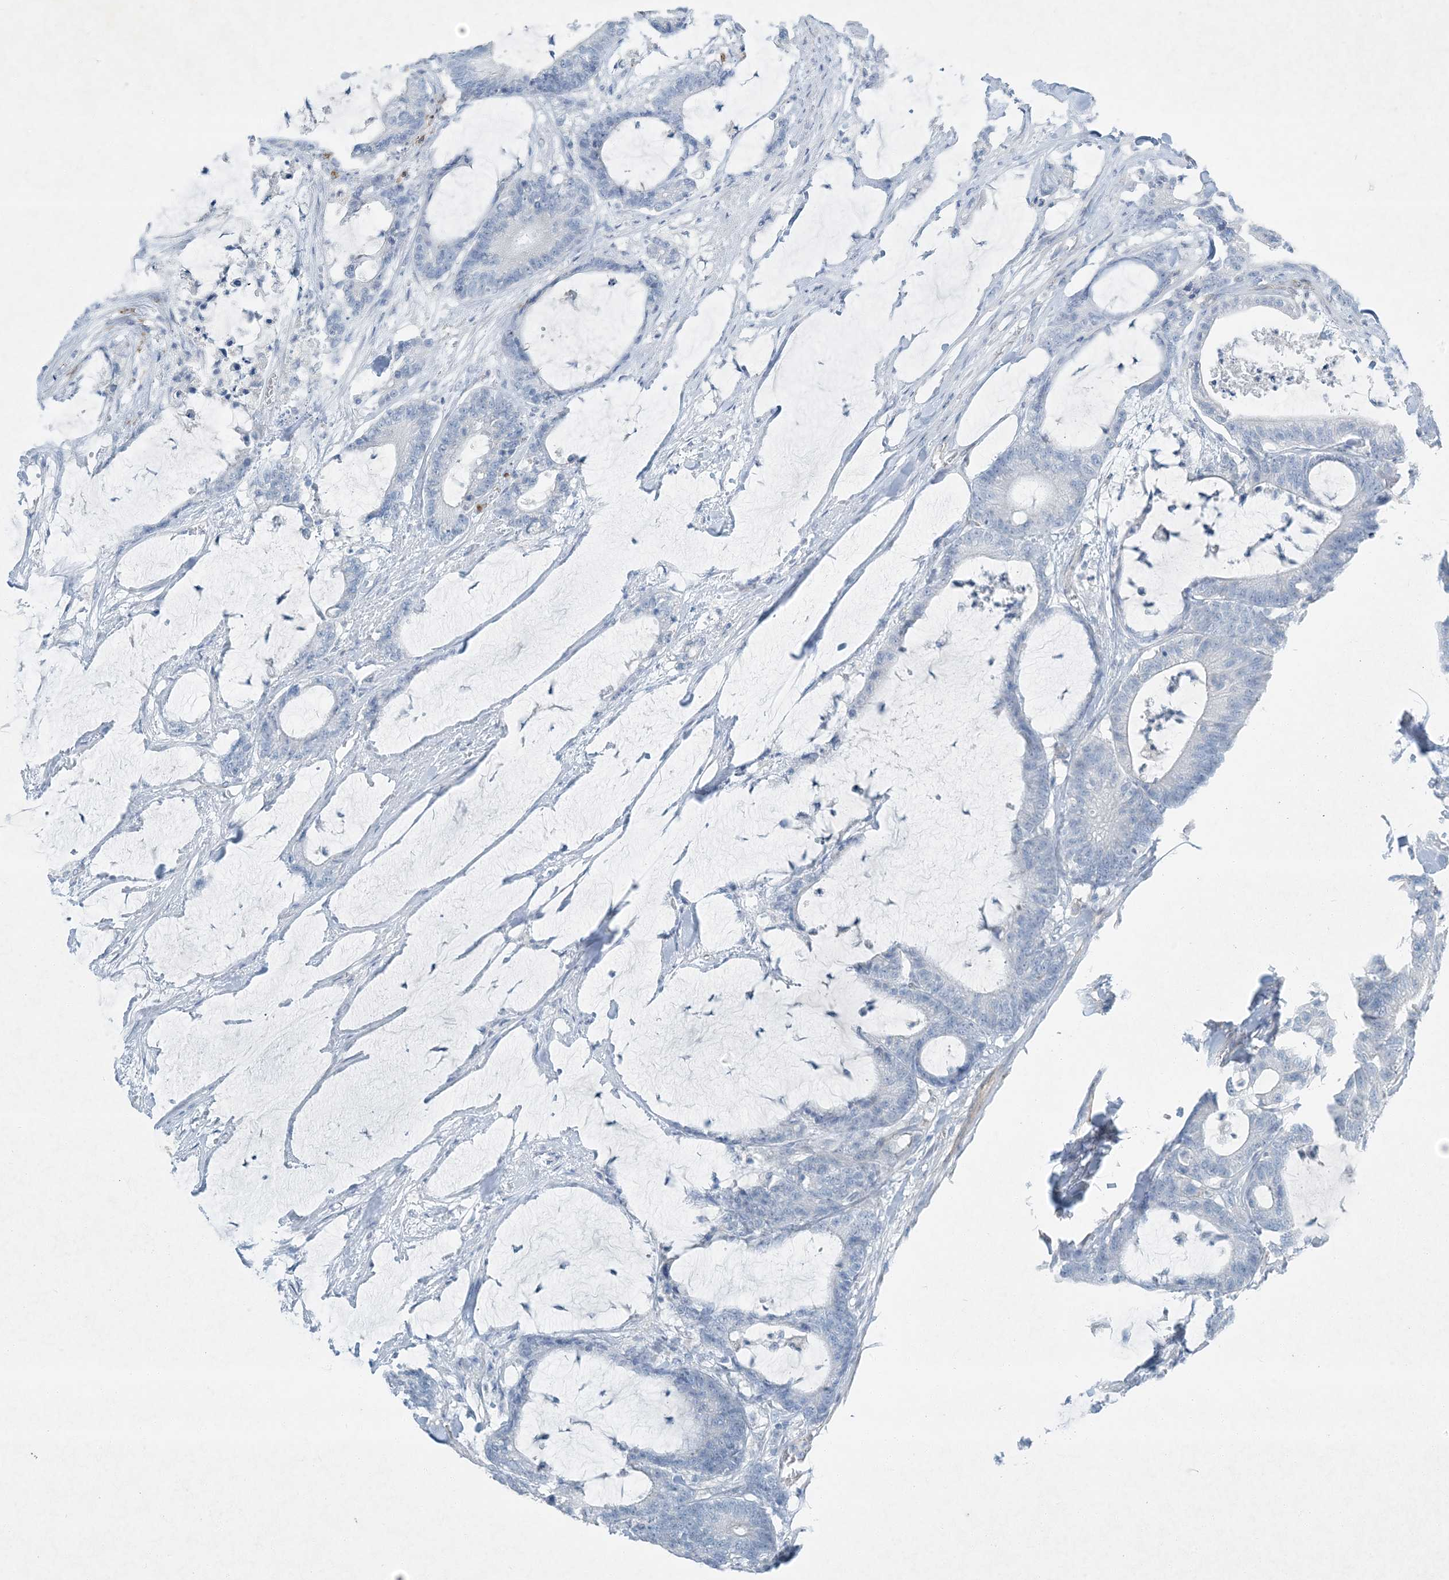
{"staining": {"intensity": "negative", "quantity": "none", "location": "none"}, "tissue": "colorectal cancer", "cell_type": "Tumor cells", "image_type": "cancer", "snomed": [{"axis": "morphology", "description": "Adenocarcinoma, NOS"}, {"axis": "topography", "description": "Colon"}], "caption": "A micrograph of human colorectal cancer is negative for staining in tumor cells. (Immunohistochemistry (ihc), brightfield microscopy, high magnification).", "gene": "PGM5", "patient": {"sex": "female", "age": 84}}